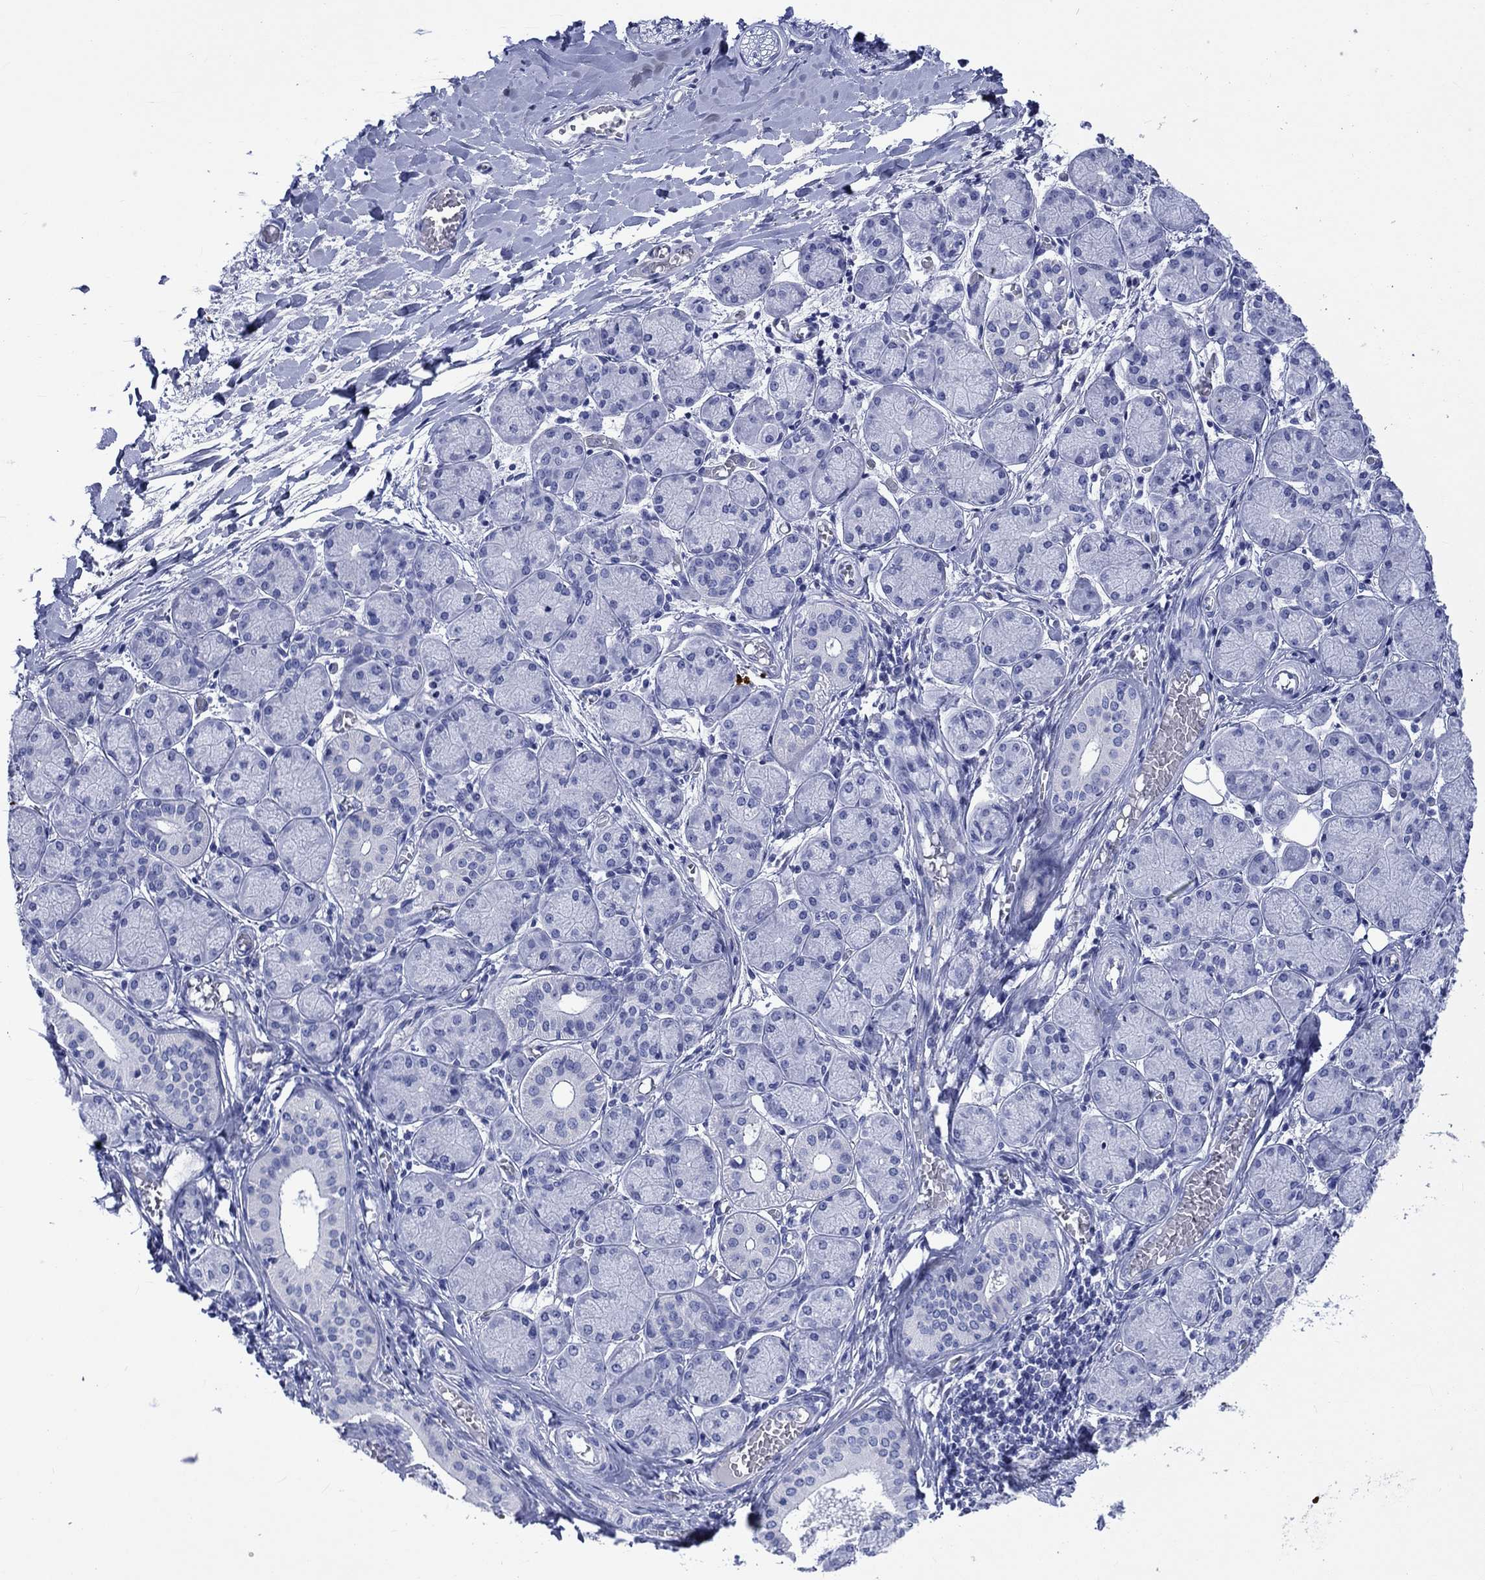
{"staining": {"intensity": "negative", "quantity": "none", "location": "none"}, "tissue": "salivary gland", "cell_type": "Glandular cells", "image_type": "normal", "snomed": [{"axis": "morphology", "description": "Normal tissue, NOS"}, {"axis": "topography", "description": "Salivary gland"}, {"axis": "topography", "description": "Peripheral nerve tissue"}], "caption": "The micrograph demonstrates no staining of glandular cells in unremarkable salivary gland. The staining is performed using DAB (3,3'-diaminobenzidine) brown chromogen with nuclei counter-stained in using hematoxylin.", "gene": "CACNG3", "patient": {"sex": "female", "age": 24}}